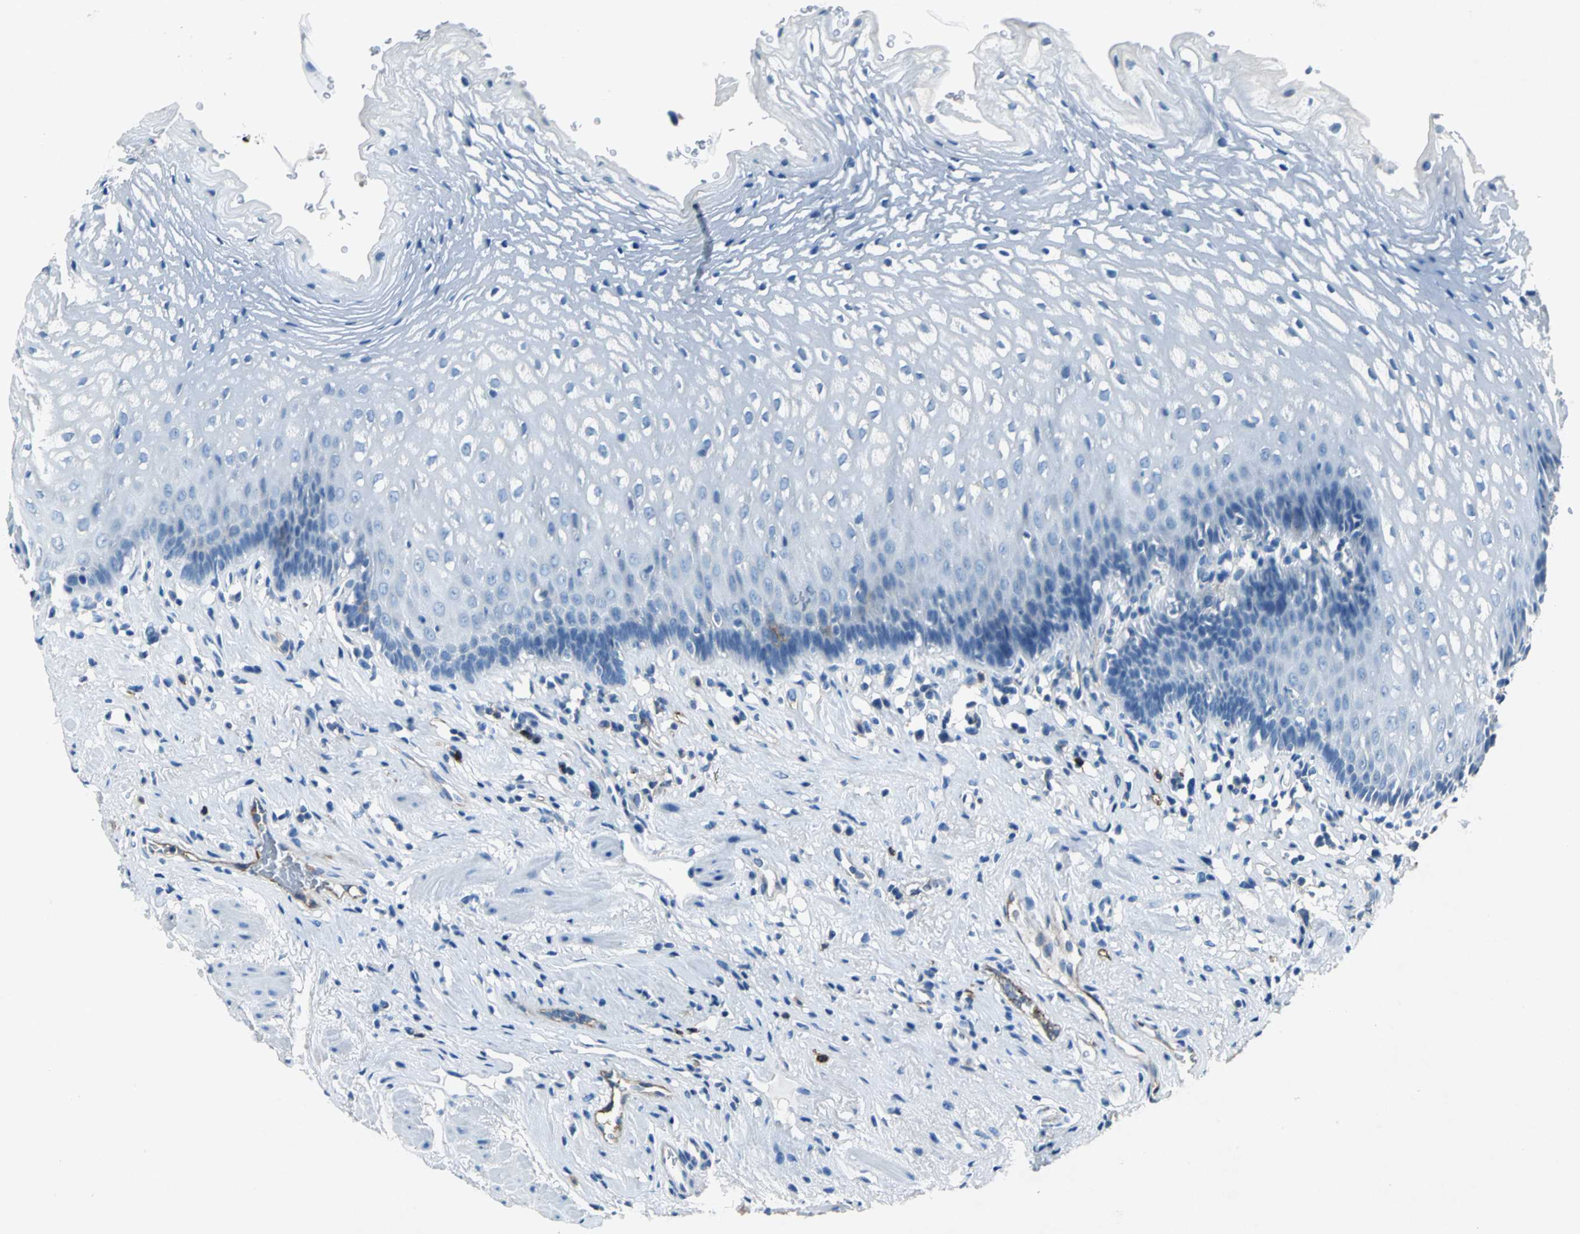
{"staining": {"intensity": "moderate", "quantity": "<25%", "location": "cytoplasmic/membranous"}, "tissue": "esophagus", "cell_type": "Squamous epithelial cells", "image_type": "normal", "snomed": [{"axis": "morphology", "description": "Normal tissue, NOS"}, {"axis": "topography", "description": "Esophagus"}], "caption": "Squamous epithelial cells reveal low levels of moderate cytoplasmic/membranous expression in about <25% of cells in benign human esophagus. The staining was performed using DAB (3,3'-diaminobenzidine) to visualize the protein expression in brown, while the nuclei were stained in blue with hematoxylin (Magnification: 20x).", "gene": "RPS13", "patient": {"sex": "female", "age": 70}}